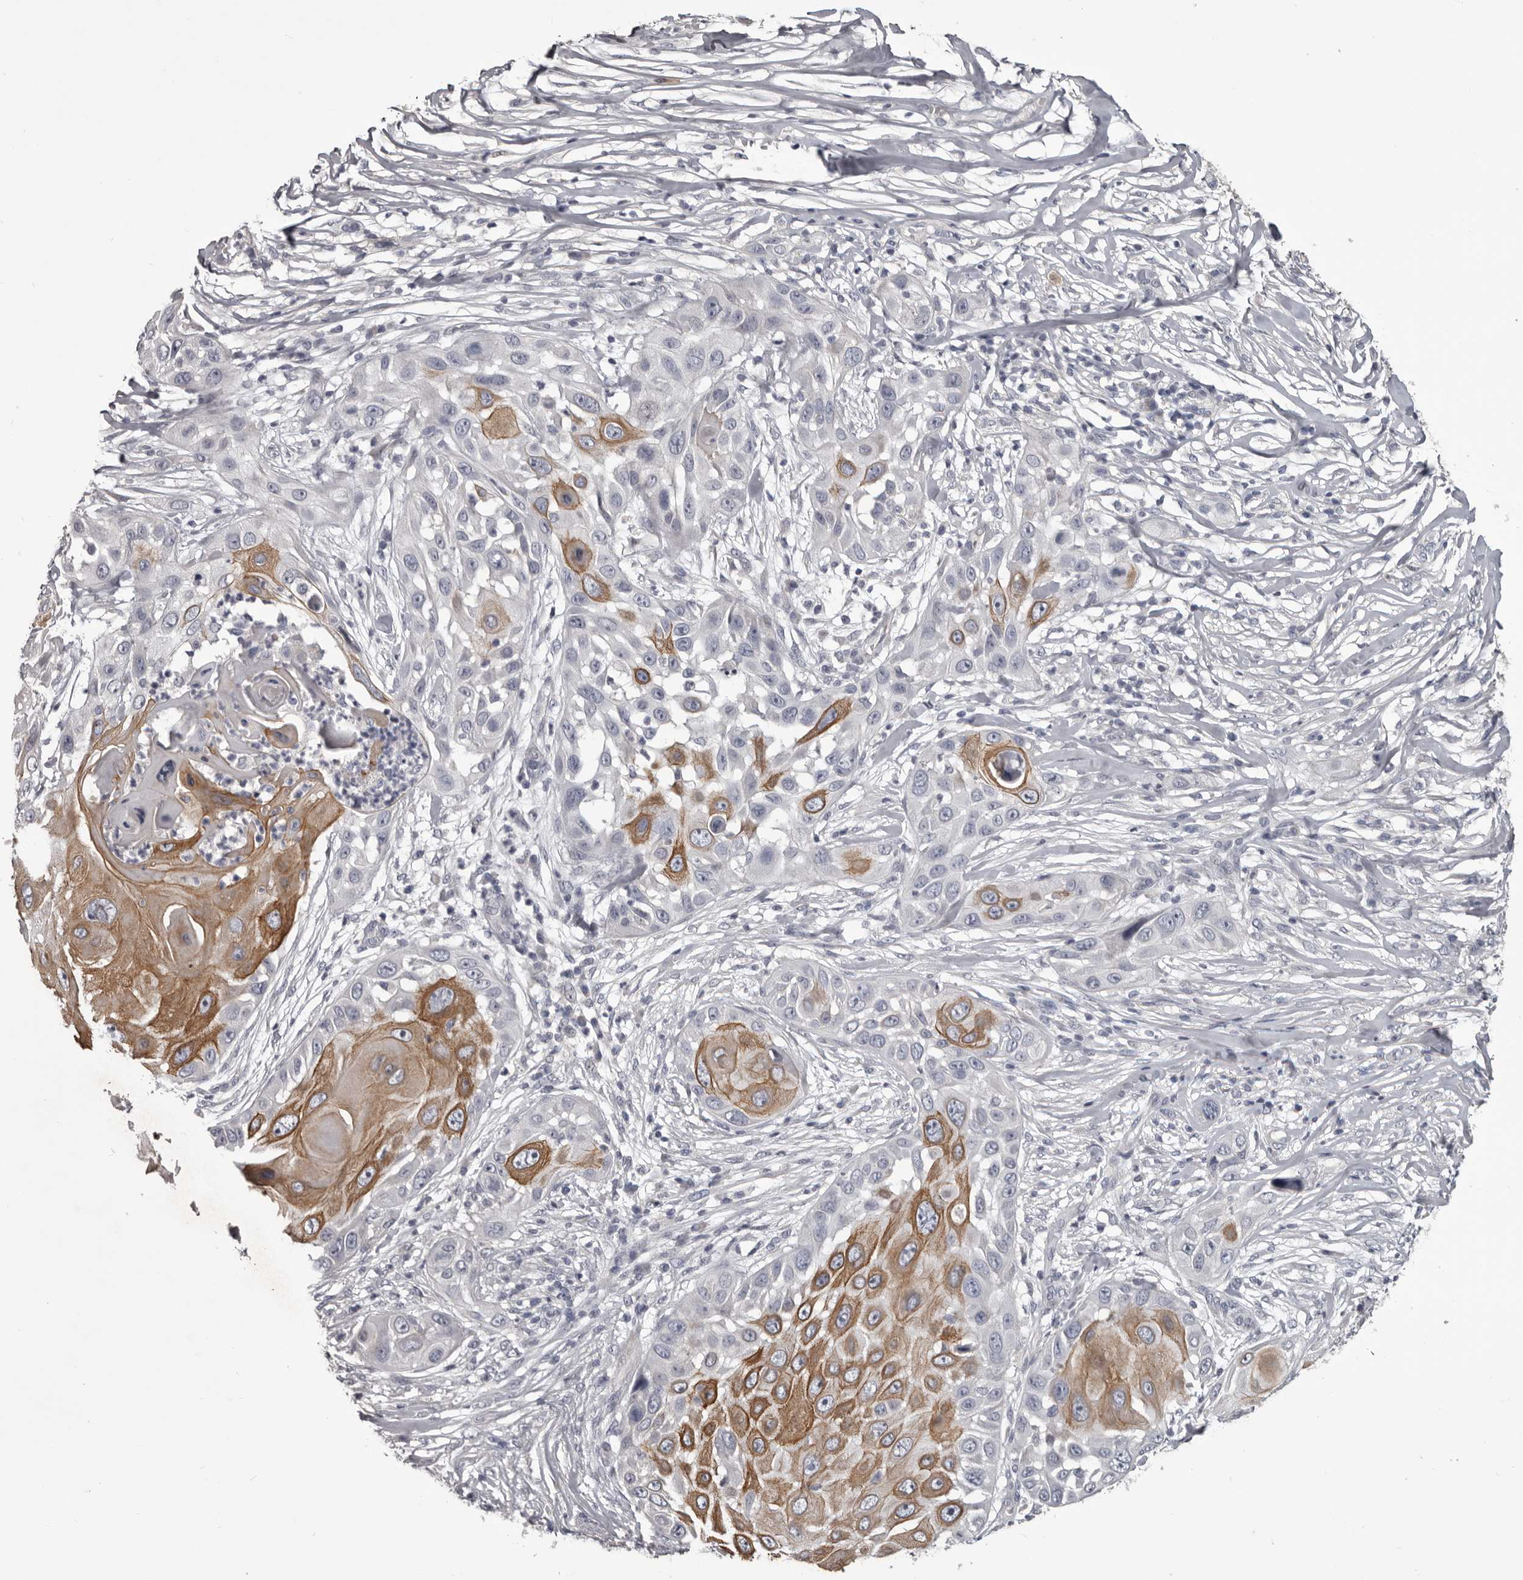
{"staining": {"intensity": "moderate", "quantity": "25%-75%", "location": "cytoplasmic/membranous"}, "tissue": "skin cancer", "cell_type": "Tumor cells", "image_type": "cancer", "snomed": [{"axis": "morphology", "description": "Squamous cell carcinoma, NOS"}, {"axis": "topography", "description": "Skin"}], "caption": "Immunohistochemistry image of neoplastic tissue: human skin squamous cell carcinoma stained using immunohistochemistry (IHC) demonstrates medium levels of moderate protein expression localized specifically in the cytoplasmic/membranous of tumor cells, appearing as a cytoplasmic/membranous brown color.", "gene": "LPAR6", "patient": {"sex": "female", "age": 44}}